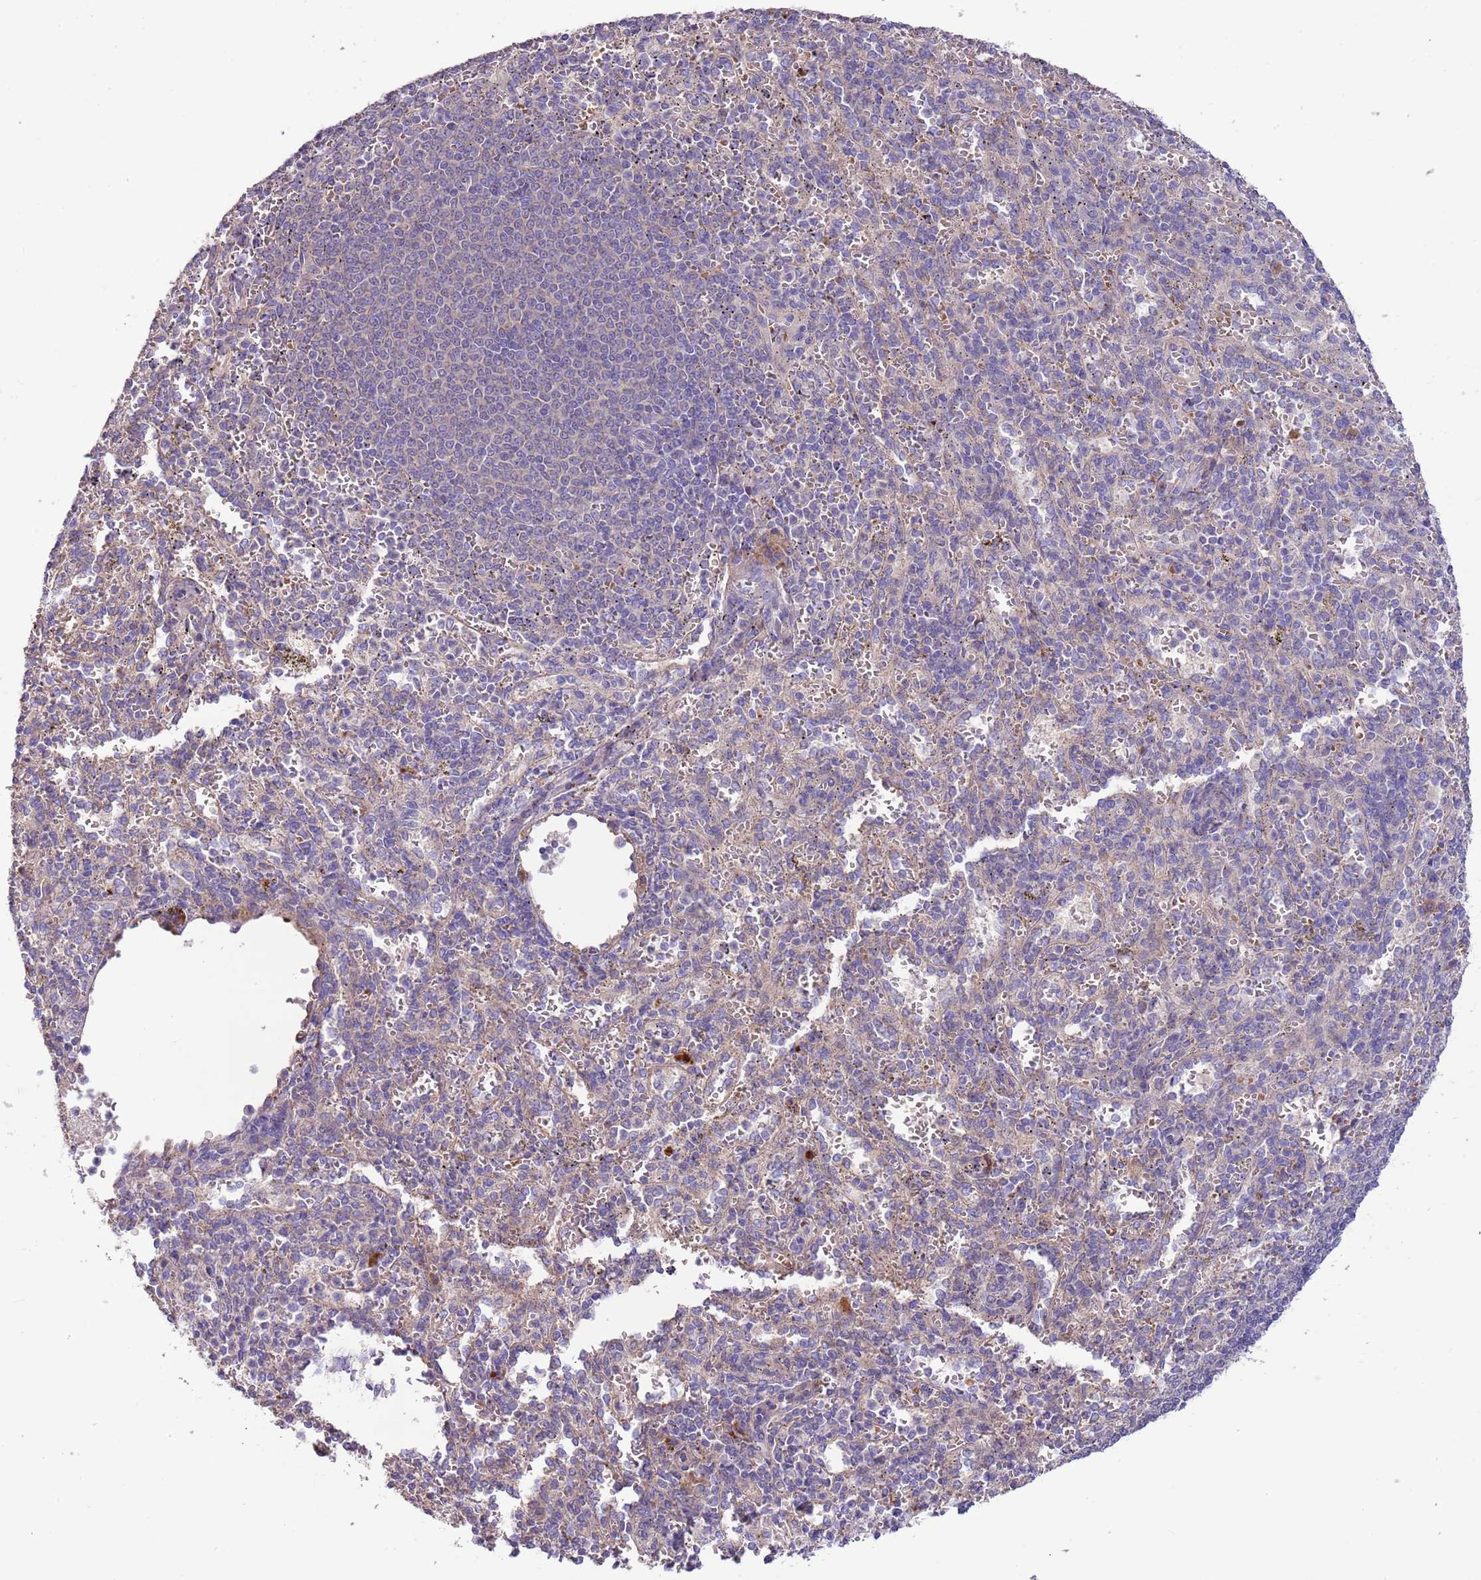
{"staining": {"intensity": "negative", "quantity": "none", "location": "none"}, "tissue": "spleen", "cell_type": "Cells in red pulp", "image_type": "normal", "snomed": [{"axis": "morphology", "description": "Normal tissue, NOS"}, {"axis": "topography", "description": "Spleen"}], "caption": "Immunohistochemistry histopathology image of benign spleen: human spleen stained with DAB exhibits no significant protein staining in cells in red pulp. Brightfield microscopy of IHC stained with DAB (brown) and hematoxylin (blue), captured at high magnification.", "gene": "TRMO", "patient": {"sex": "female", "age": 21}}